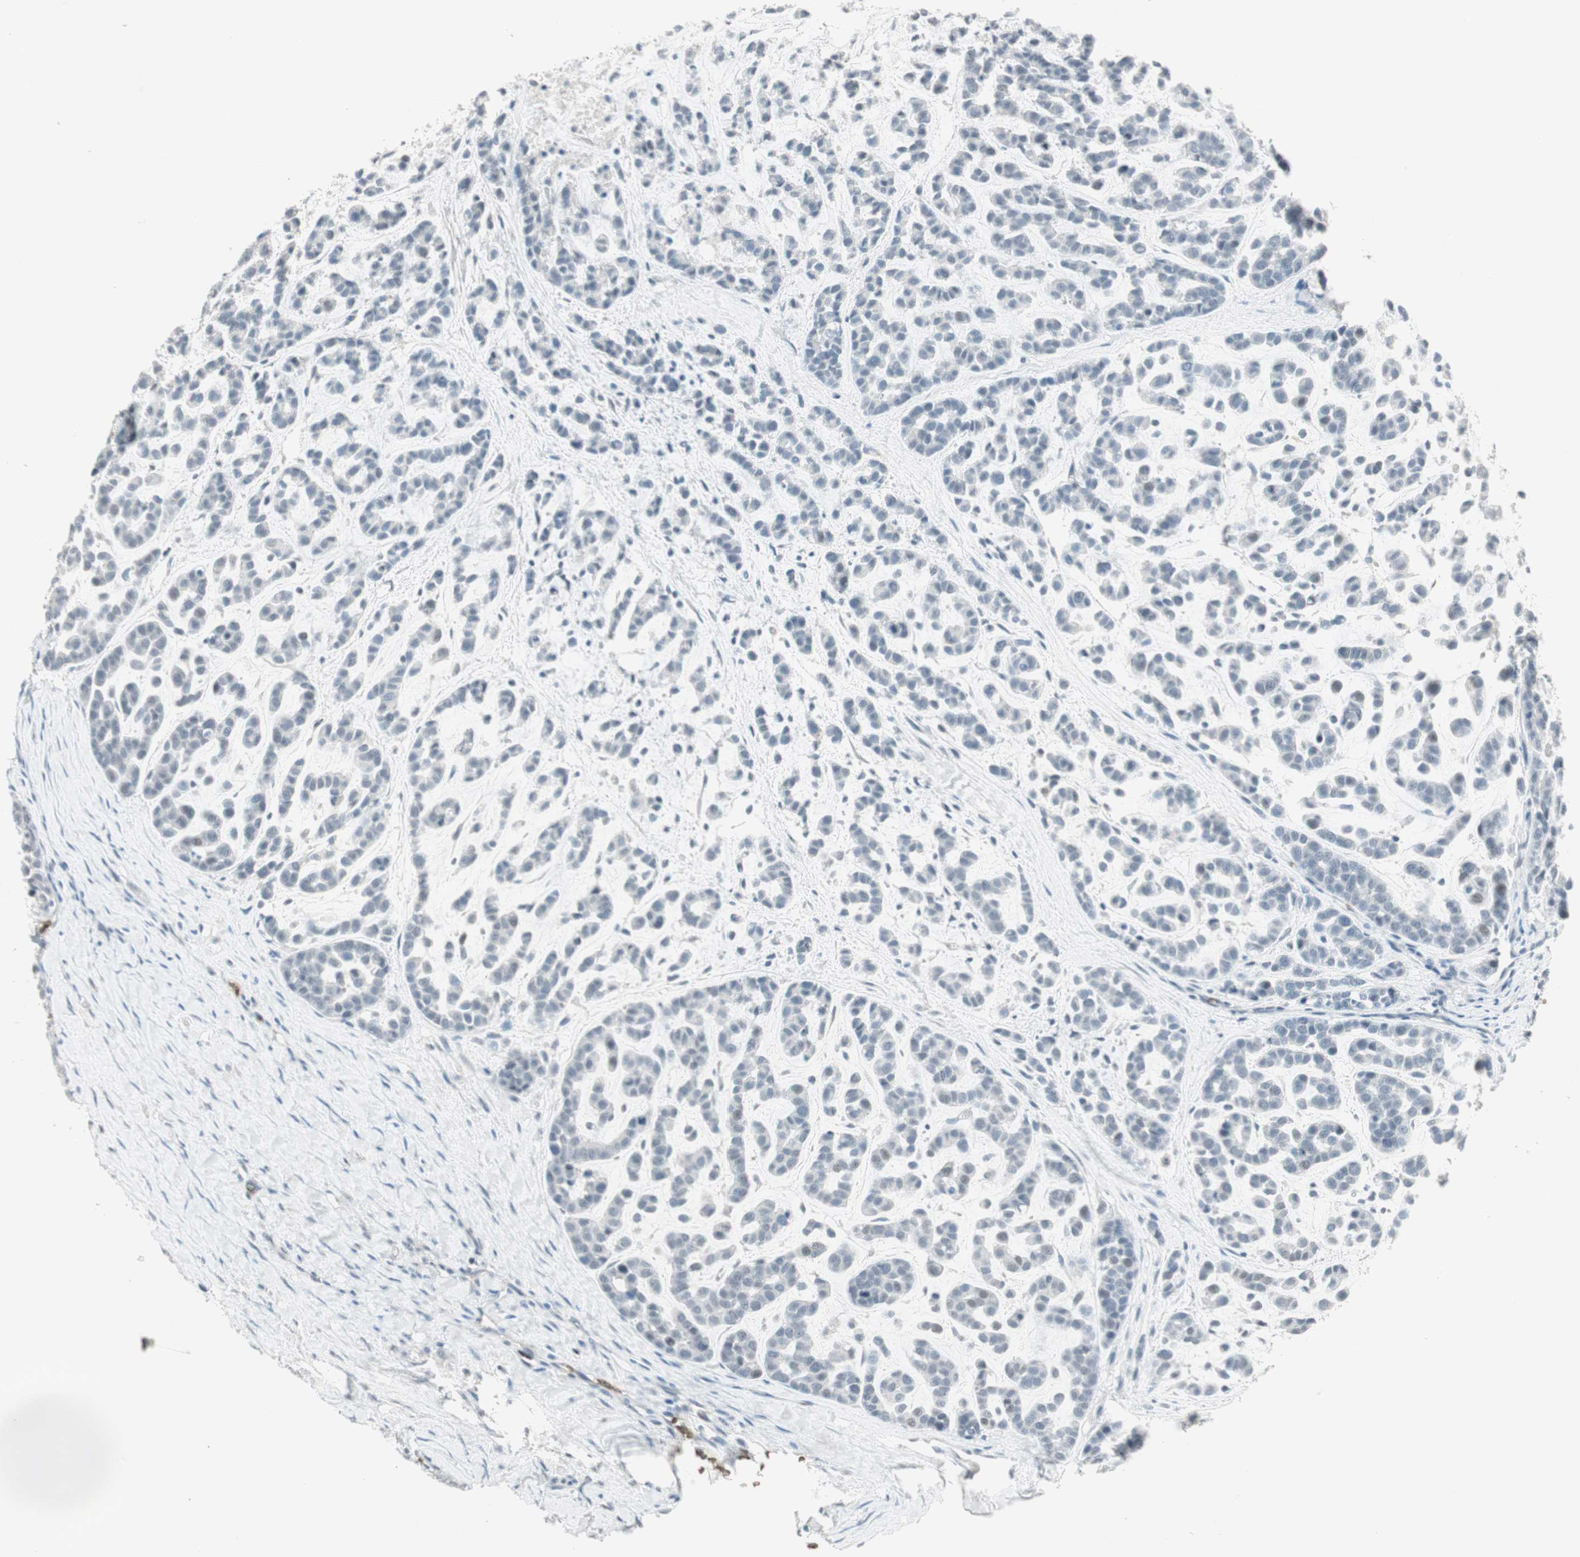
{"staining": {"intensity": "negative", "quantity": "none", "location": "none"}, "tissue": "head and neck cancer", "cell_type": "Tumor cells", "image_type": "cancer", "snomed": [{"axis": "morphology", "description": "Adenocarcinoma, NOS"}, {"axis": "morphology", "description": "Adenoma, NOS"}, {"axis": "topography", "description": "Head-Neck"}], "caption": "Head and neck cancer (adenoma) stained for a protein using immunohistochemistry exhibits no expression tumor cells.", "gene": "MAP4K1", "patient": {"sex": "female", "age": 55}}